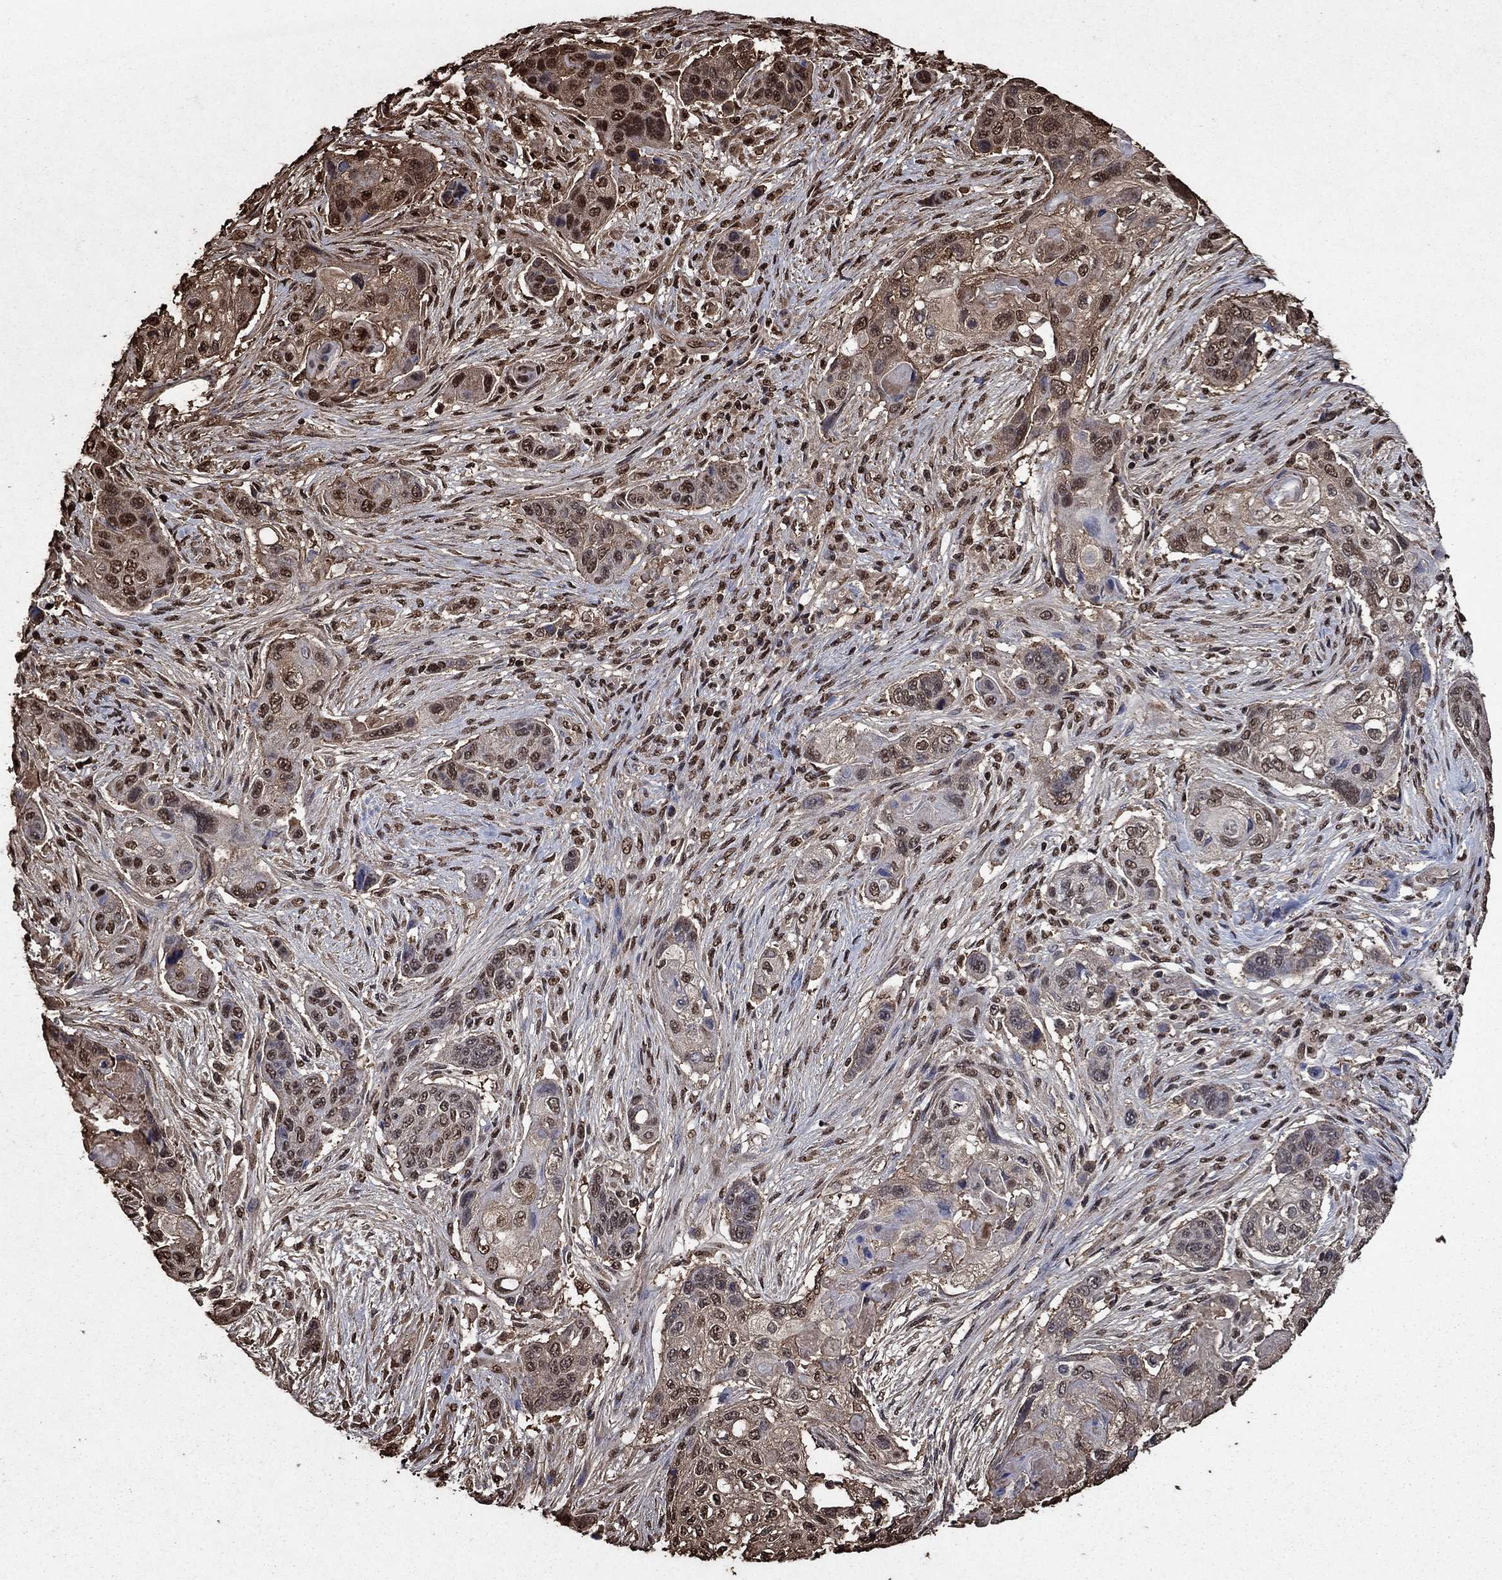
{"staining": {"intensity": "moderate", "quantity": "<25%", "location": "nuclear"}, "tissue": "lung cancer", "cell_type": "Tumor cells", "image_type": "cancer", "snomed": [{"axis": "morphology", "description": "Squamous cell carcinoma, NOS"}, {"axis": "topography", "description": "Lung"}], "caption": "Protein staining of lung cancer tissue displays moderate nuclear positivity in about <25% of tumor cells. (DAB (3,3'-diaminobenzidine) = brown stain, brightfield microscopy at high magnification).", "gene": "GAPDH", "patient": {"sex": "male", "age": 69}}